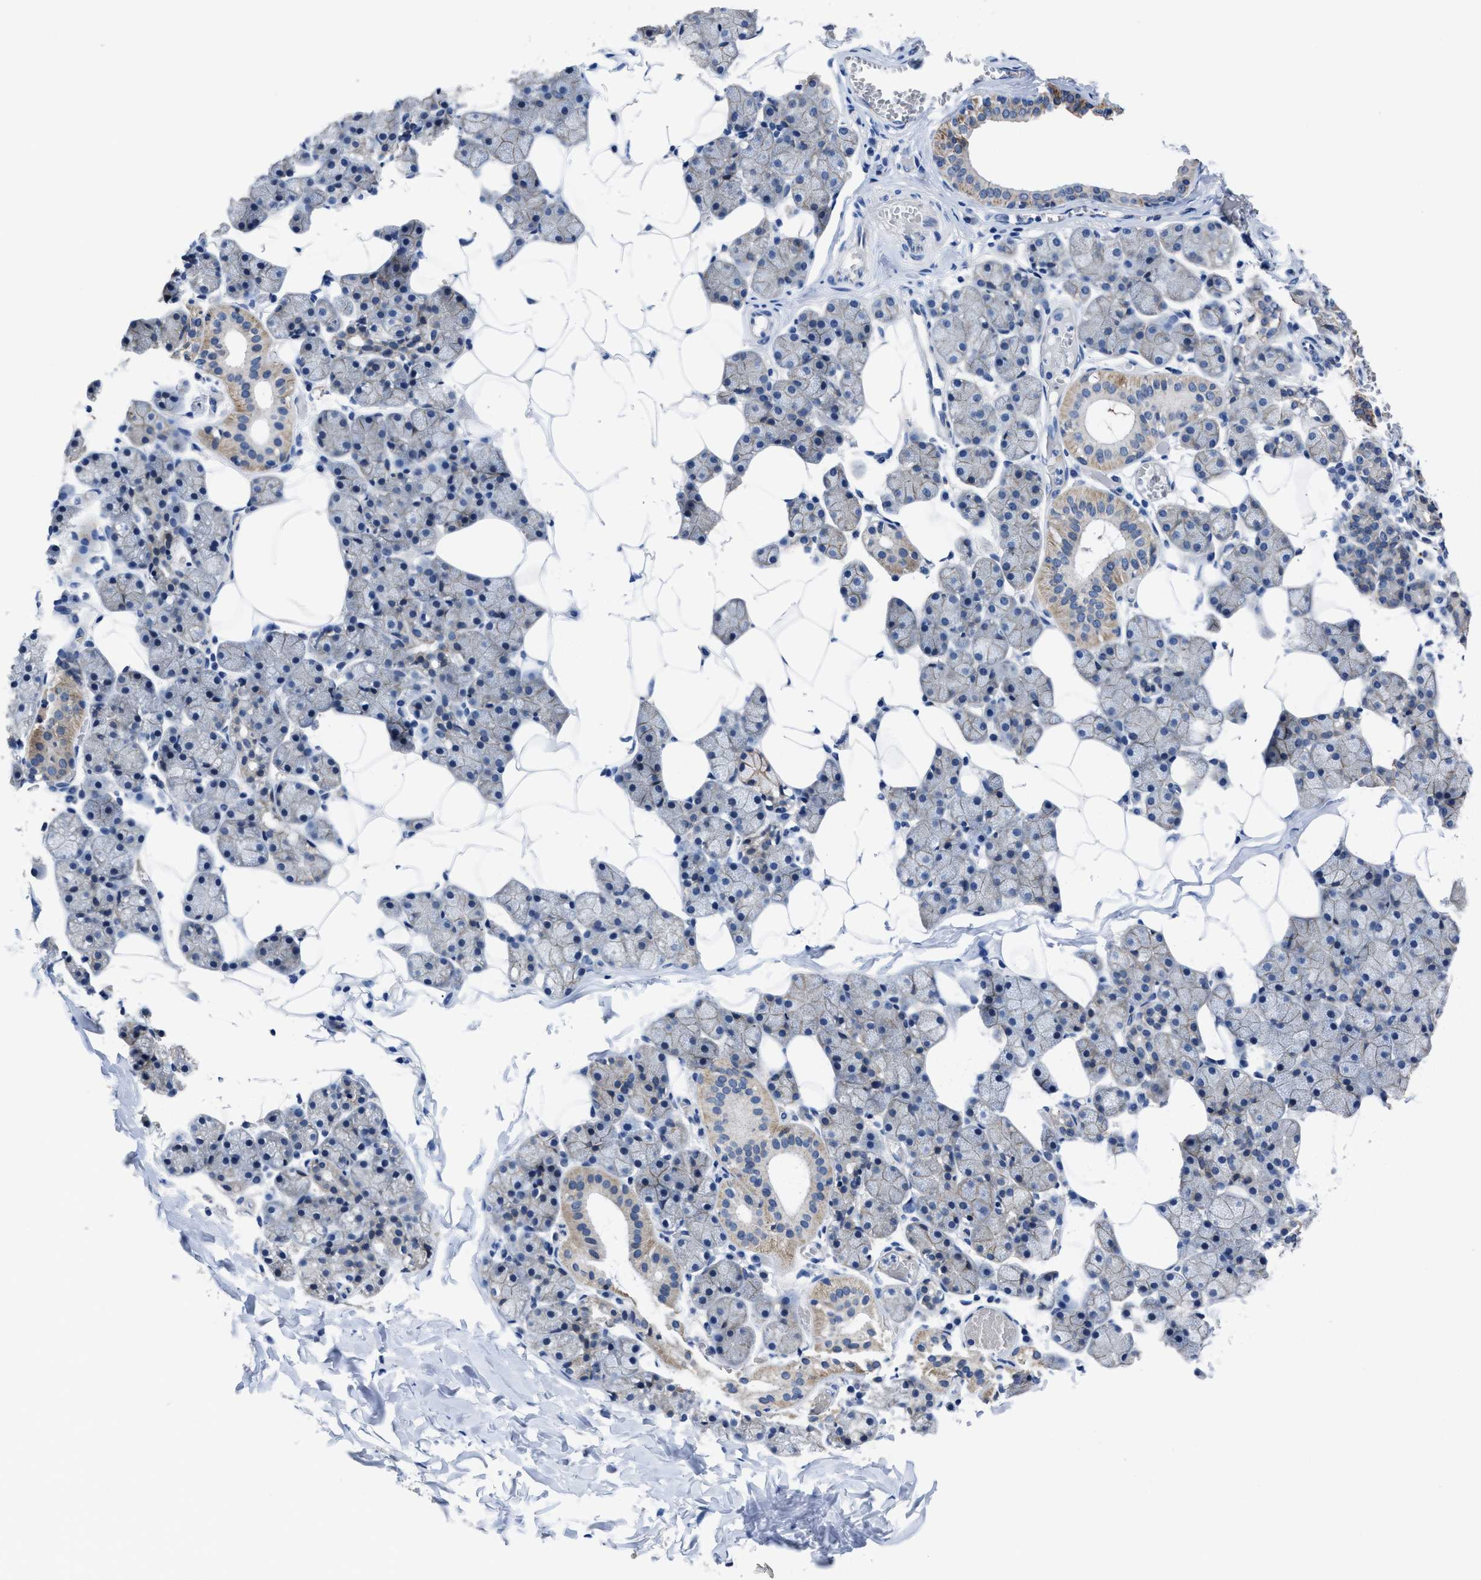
{"staining": {"intensity": "weak", "quantity": "<25%", "location": "cytoplasmic/membranous"}, "tissue": "salivary gland", "cell_type": "Glandular cells", "image_type": "normal", "snomed": [{"axis": "morphology", "description": "Normal tissue, NOS"}, {"axis": "topography", "description": "Salivary gland"}], "caption": "The micrograph reveals no staining of glandular cells in unremarkable salivary gland.", "gene": "GHITM", "patient": {"sex": "female", "age": 33}}